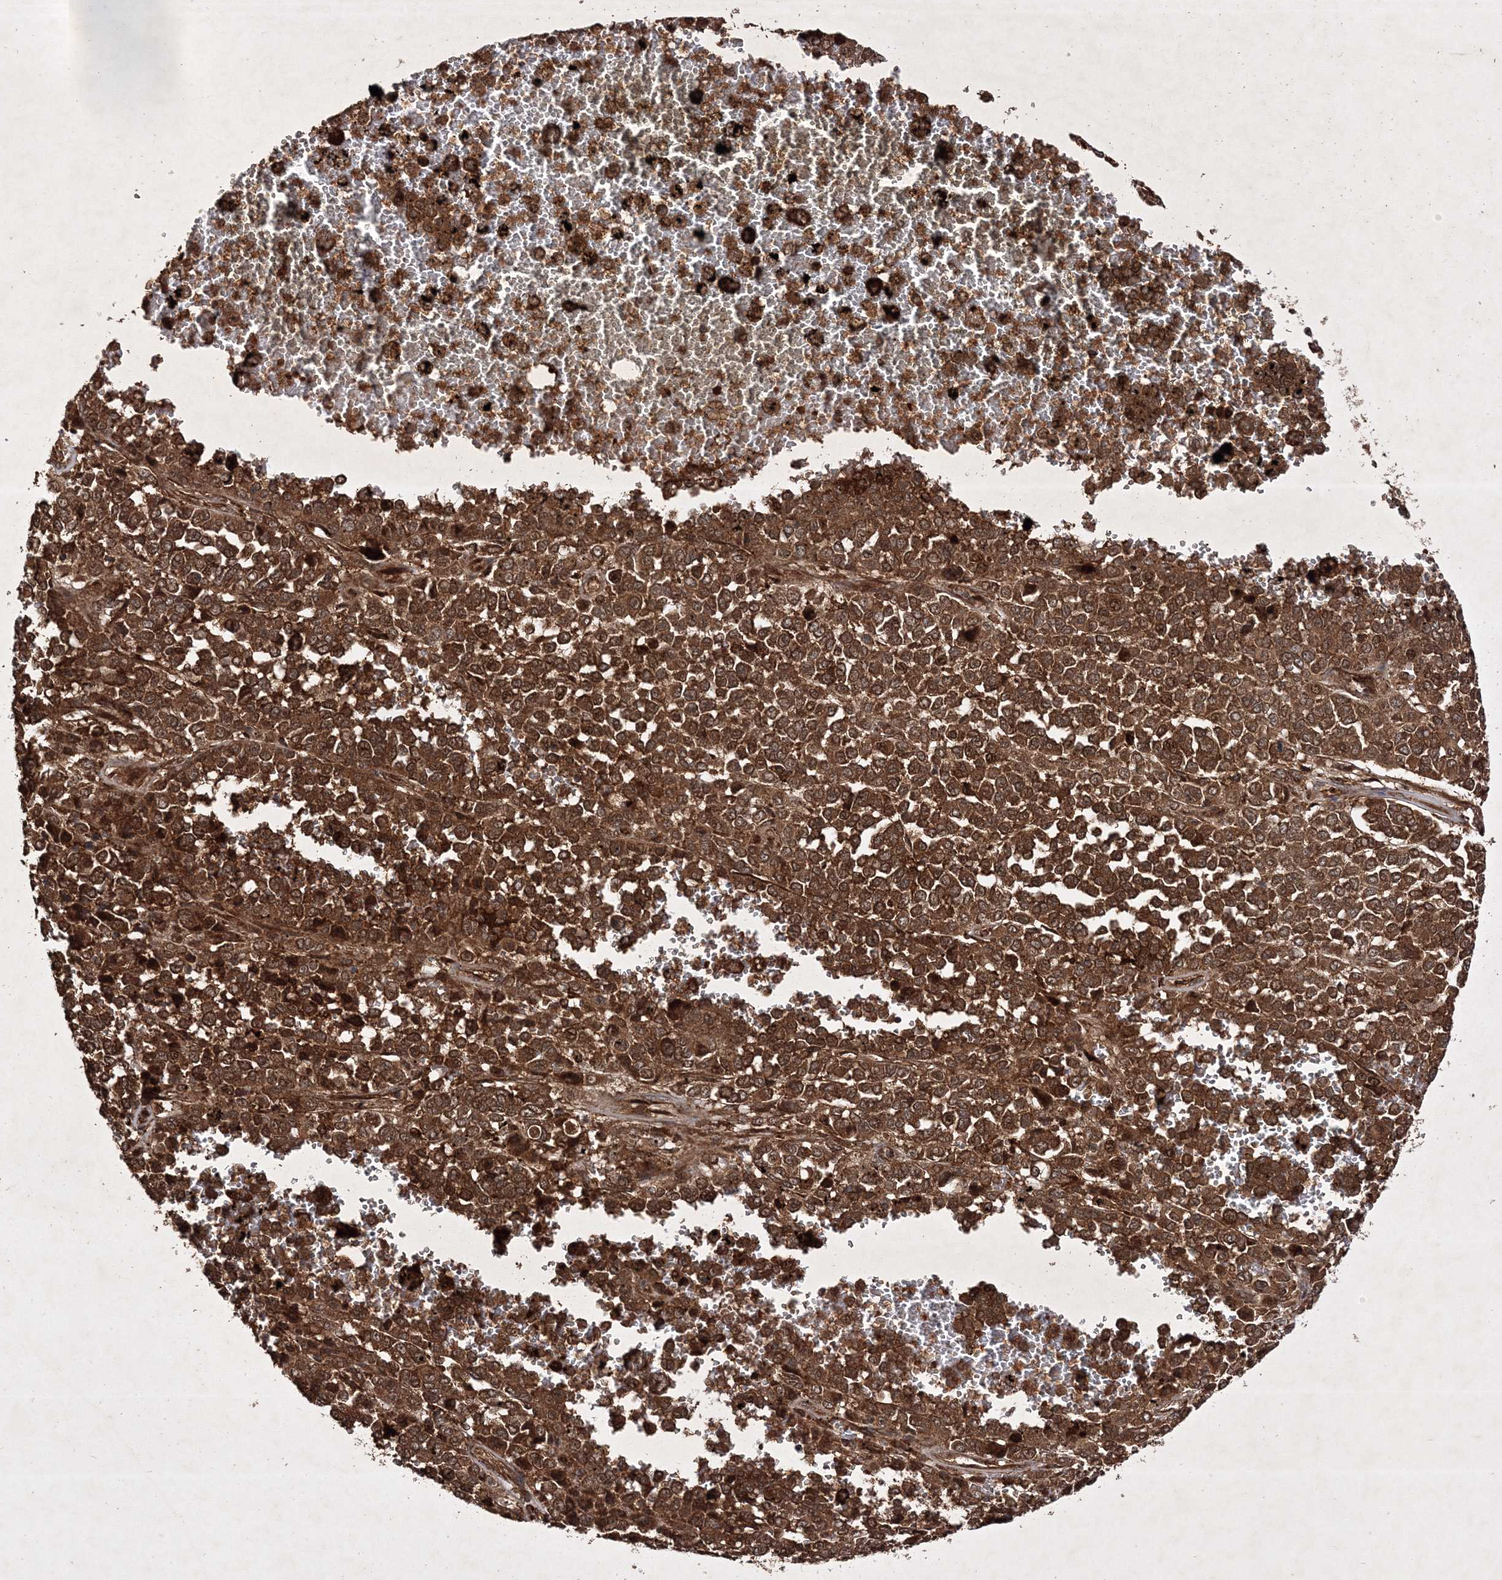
{"staining": {"intensity": "strong", "quantity": ">75%", "location": "cytoplasmic/membranous"}, "tissue": "melanoma", "cell_type": "Tumor cells", "image_type": "cancer", "snomed": [{"axis": "morphology", "description": "Malignant melanoma, Metastatic site"}, {"axis": "topography", "description": "Pancreas"}], "caption": "Strong cytoplasmic/membranous staining is seen in approximately >75% of tumor cells in malignant melanoma (metastatic site).", "gene": "DNAJC13", "patient": {"sex": "female", "age": 30}}